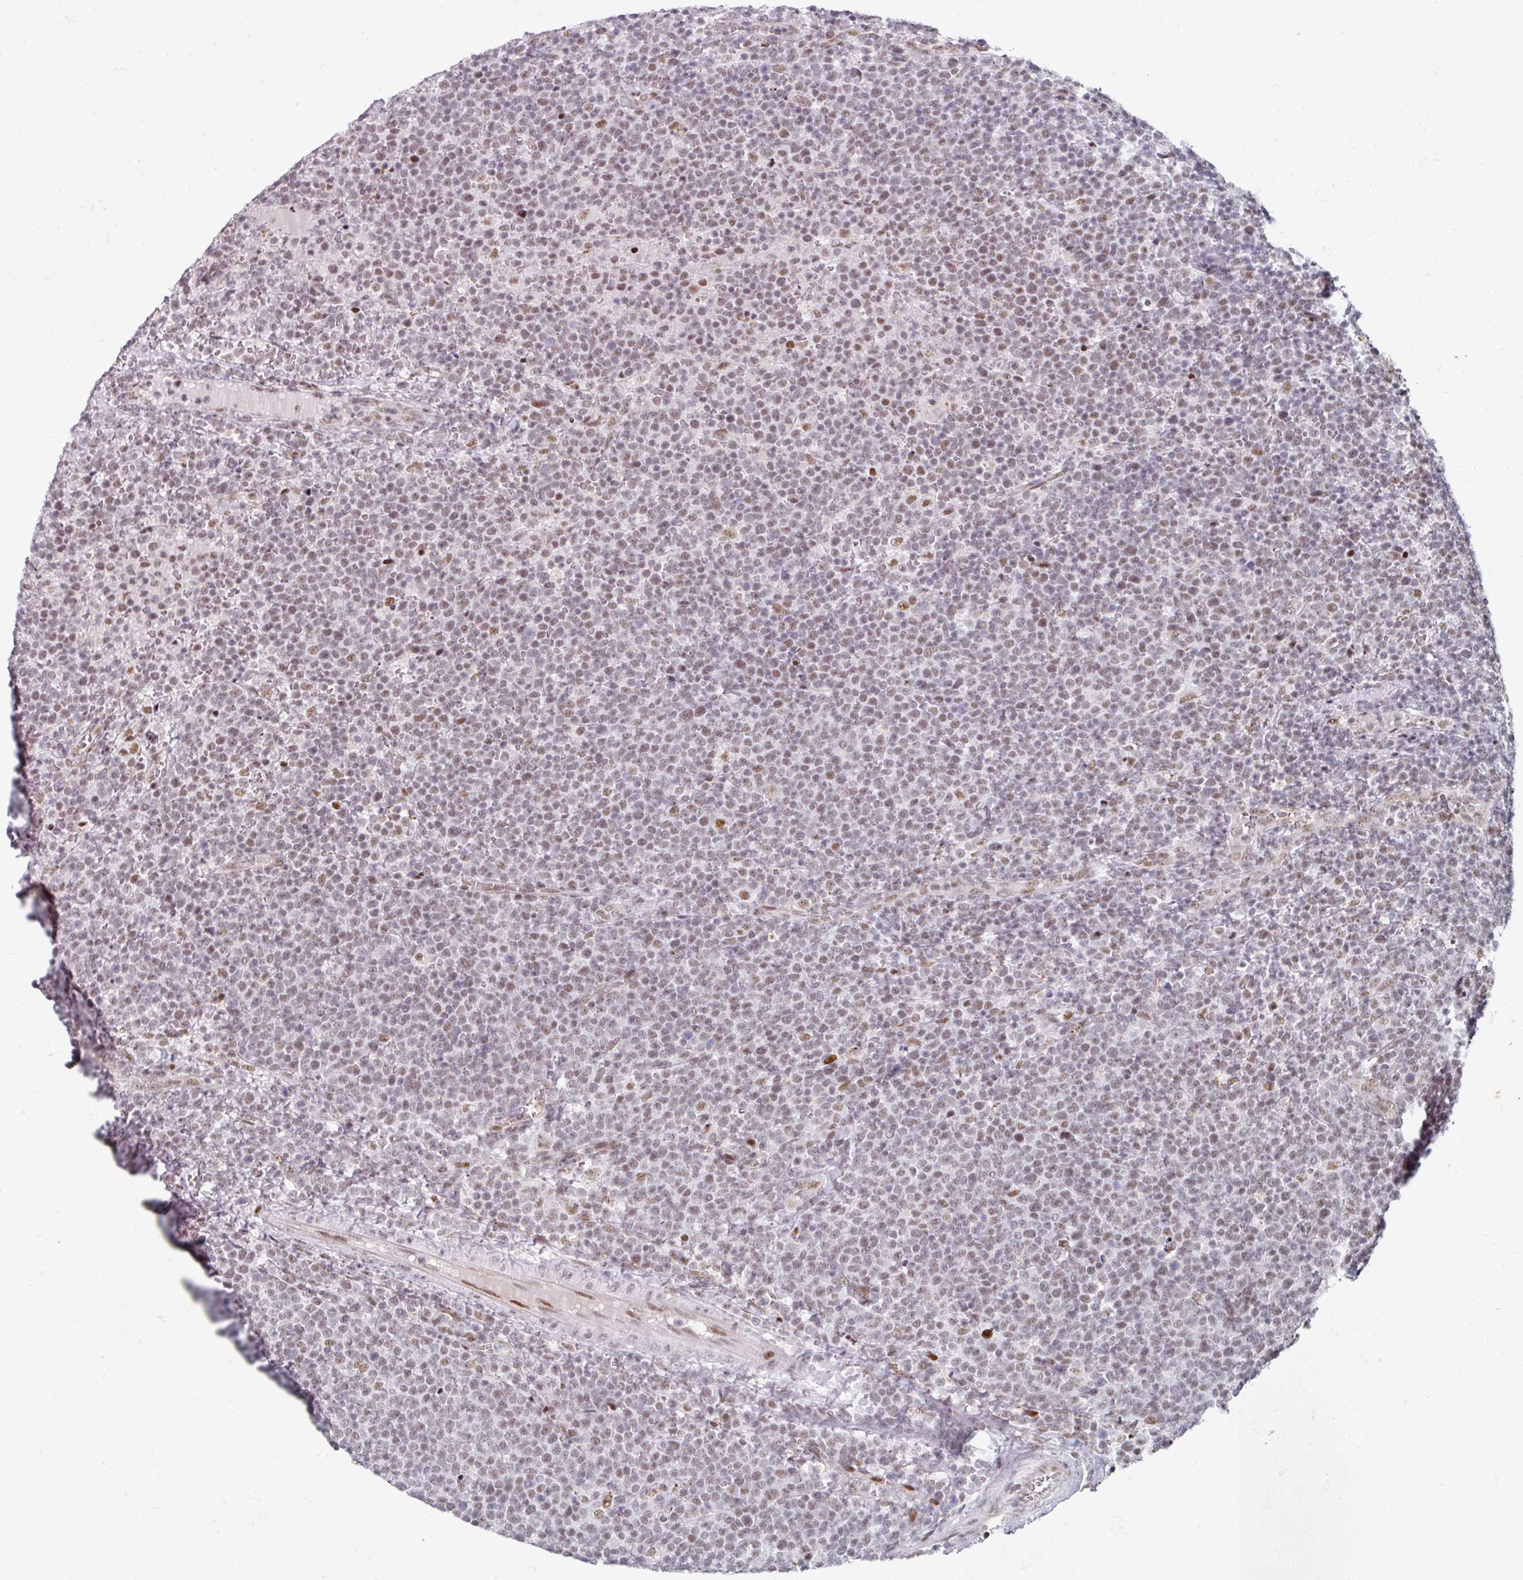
{"staining": {"intensity": "weak", "quantity": ">75%", "location": "nuclear"}, "tissue": "lymphoma", "cell_type": "Tumor cells", "image_type": "cancer", "snomed": [{"axis": "morphology", "description": "Malignant lymphoma, non-Hodgkin's type, High grade"}, {"axis": "topography", "description": "Lymph node"}], "caption": "Immunohistochemistry (IHC) photomicrograph of high-grade malignant lymphoma, non-Hodgkin's type stained for a protein (brown), which shows low levels of weak nuclear staining in approximately >75% of tumor cells.", "gene": "SF3B5", "patient": {"sex": "male", "age": 61}}